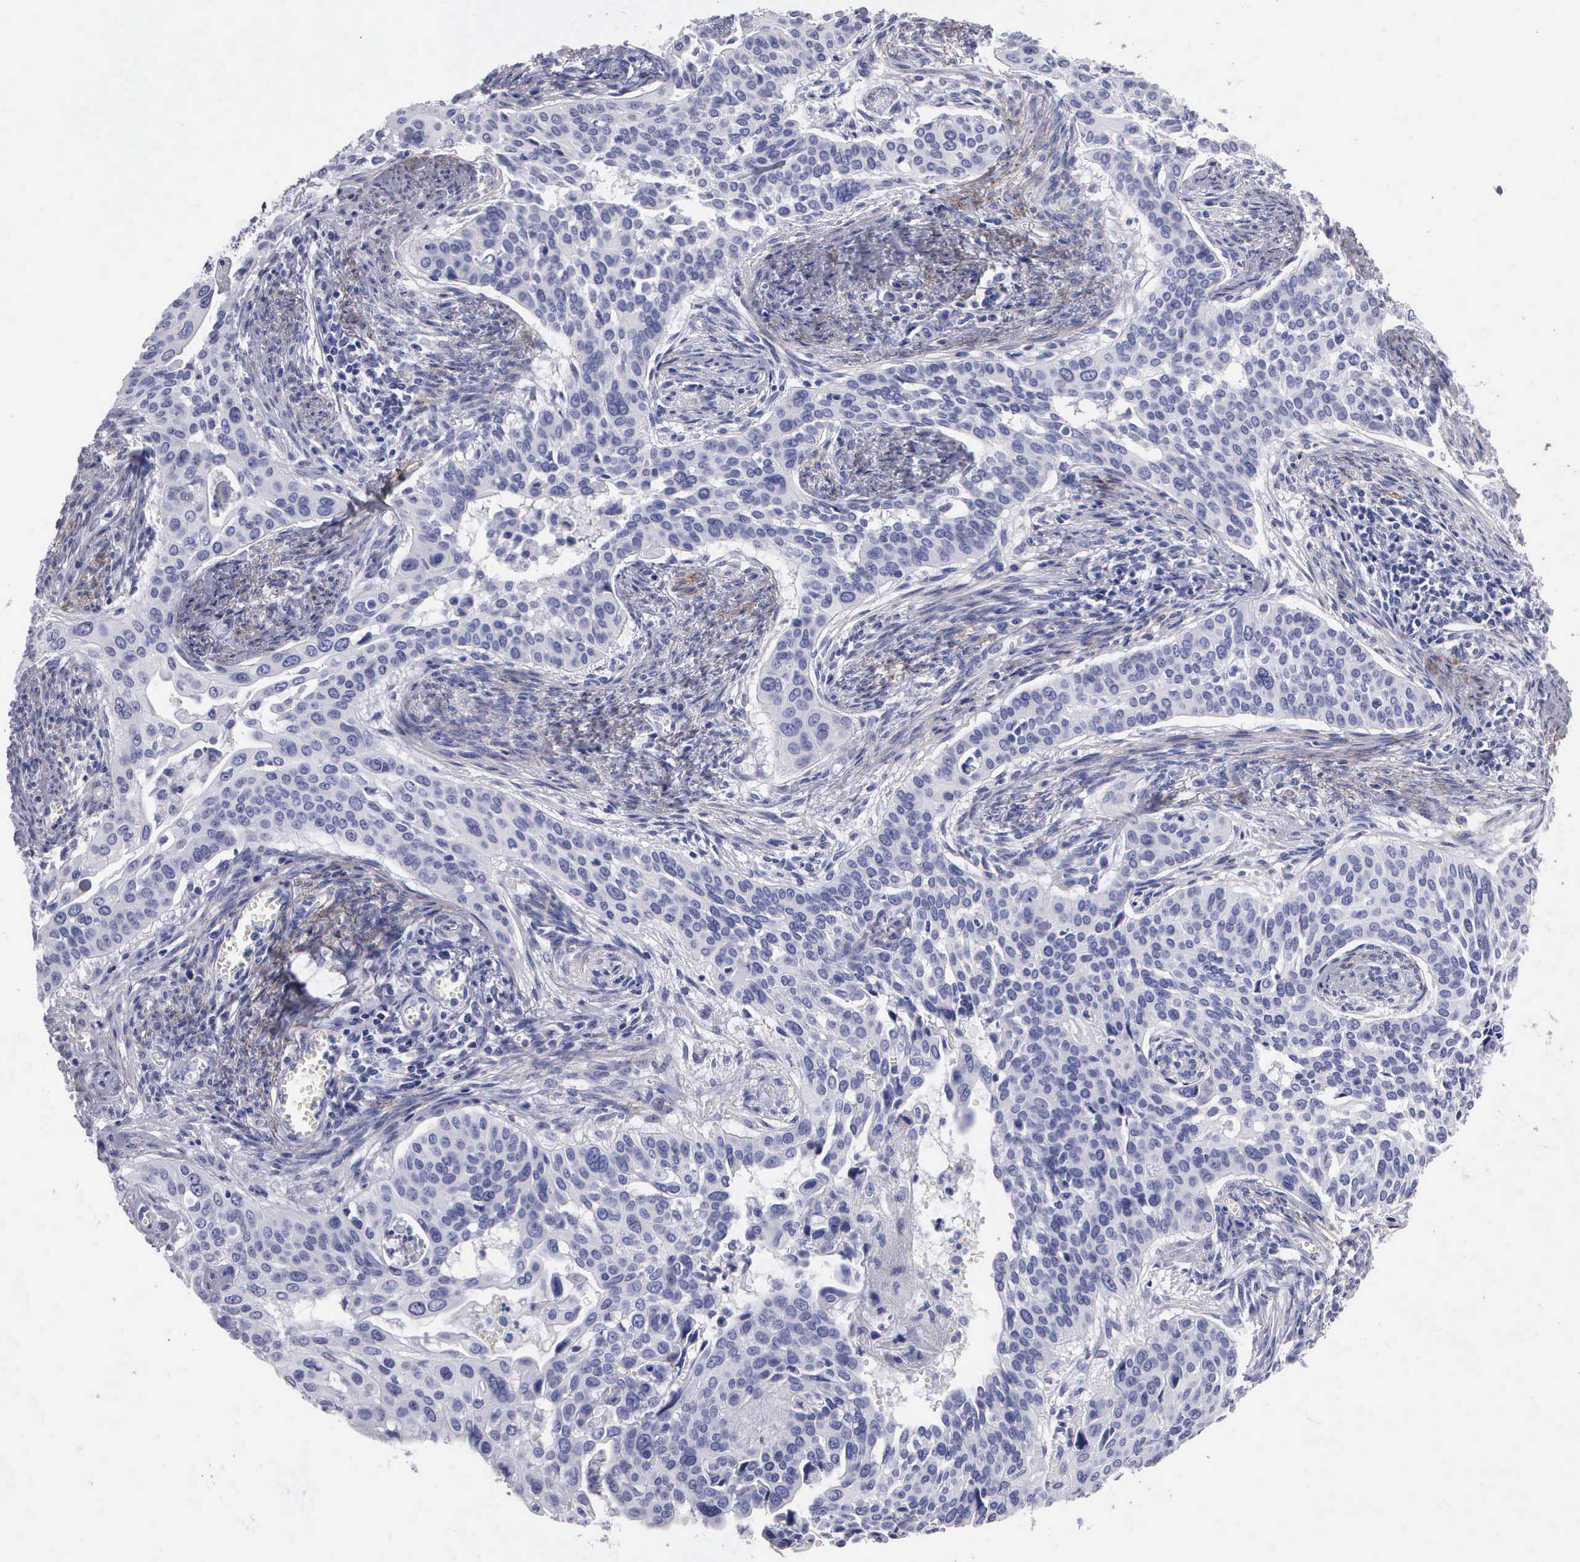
{"staining": {"intensity": "negative", "quantity": "none", "location": "none"}, "tissue": "cervical cancer", "cell_type": "Tumor cells", "image_type": "cancer", "snomed": [{"axis": "morphology", "description": "Squamous cell carcinoma, NOS"}, {"axis": "topography", "description": "Cervix"}], "caption": "Photomicrograph shows no significant protein staining in tumor cells of cervical squamous cell carcinoma.", "gene": "FBLN5", "patient": {"sex": "female", "age": 34}}